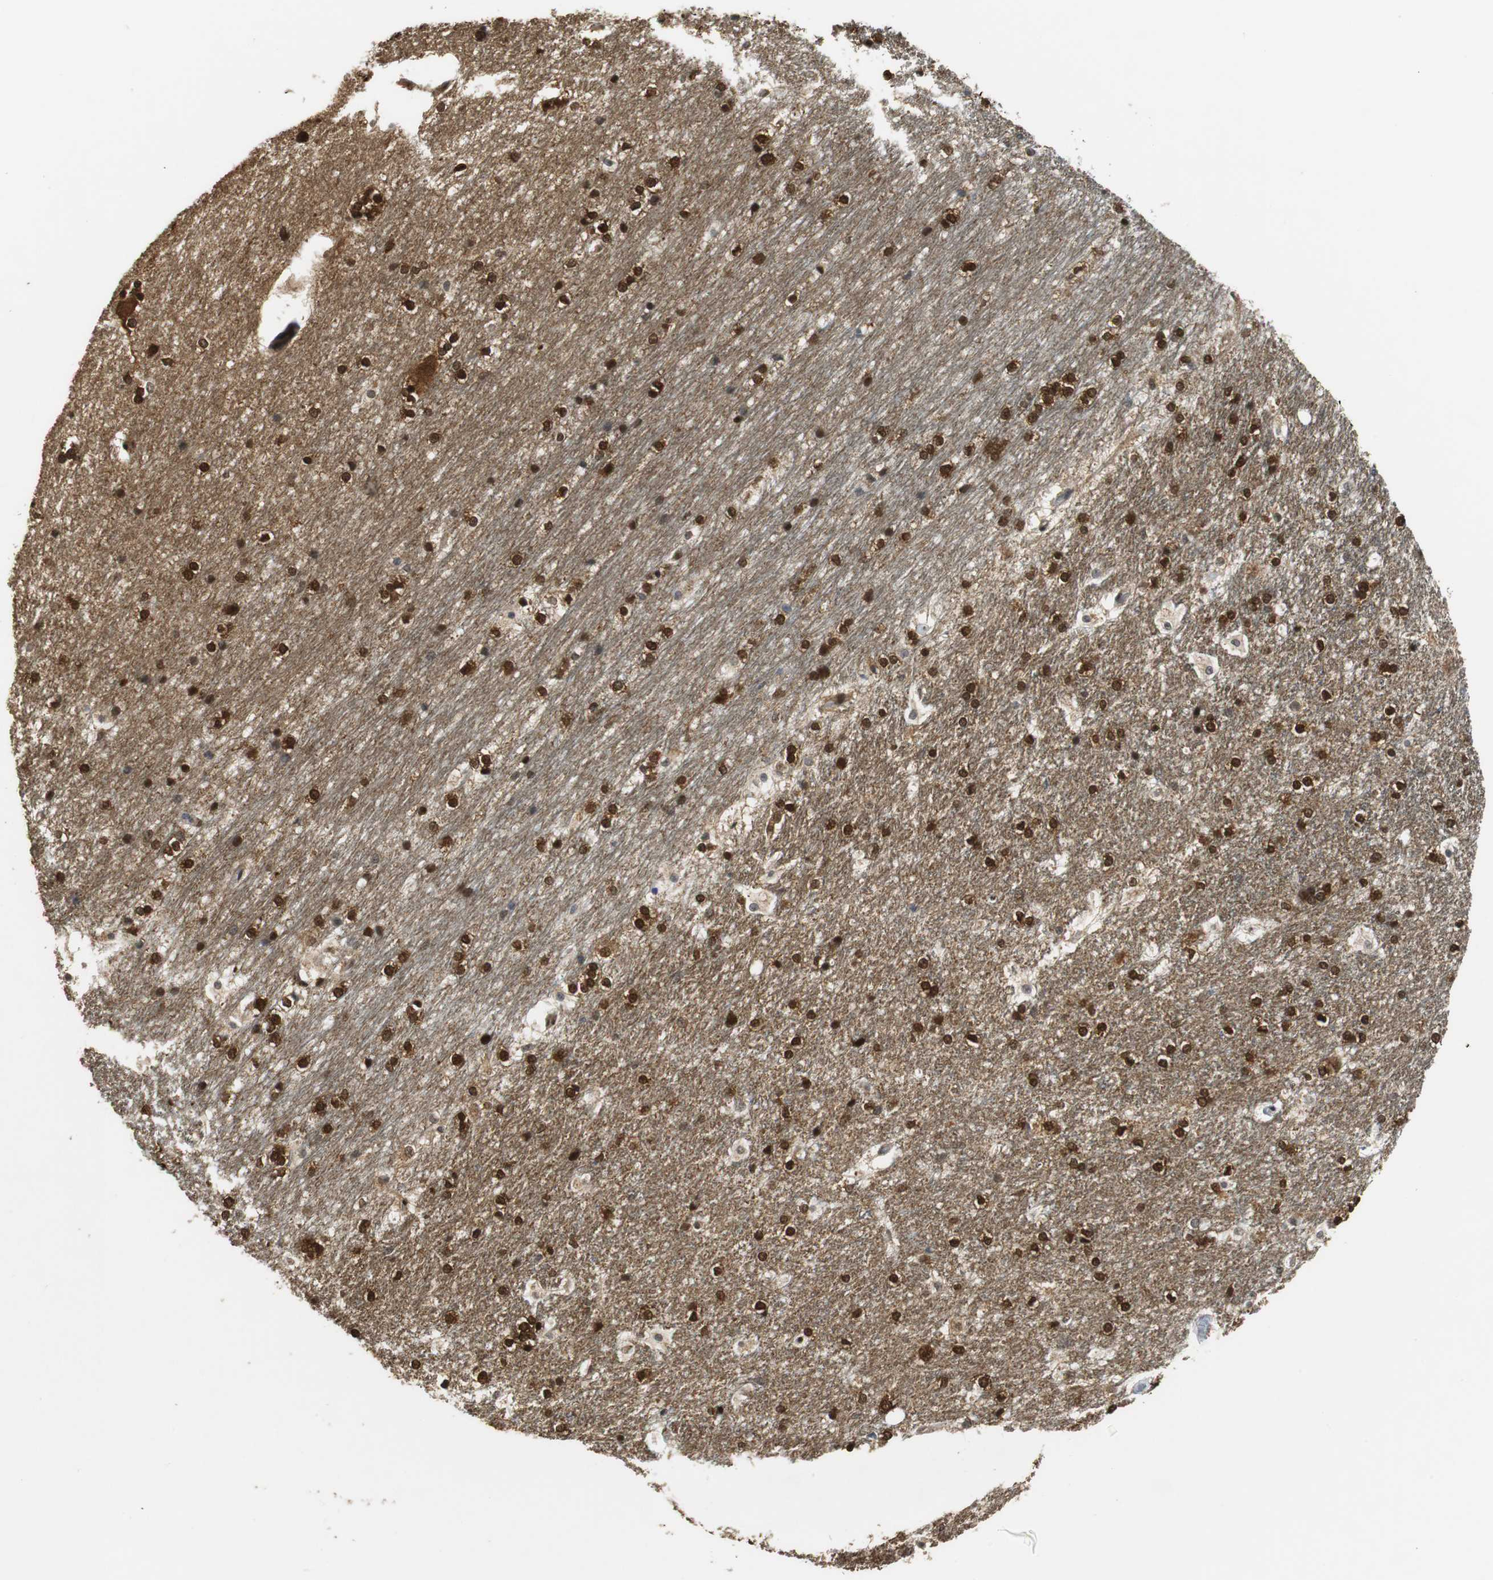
{"staining": {"intensity": "strong", "quantity": ">75%", "location": "cytoplasmic/membranous,nuclear"}, "tissue": "hippocampus", "cell_type": "Glial cells", "image_type": "normal", "snomed": [{"axis": "morphology", "description": "Normal tissue, NOS"}, {"axis": "topography", "description": "Hippocampus"}], "caption": "Protein staining of normal hippocampus displays strong cytoplasmic/membranous,nuclear staining in approximately >75% of glial cells.", "gene": "UBQLN2", "patient": {"sex": "female", "age": 19}}